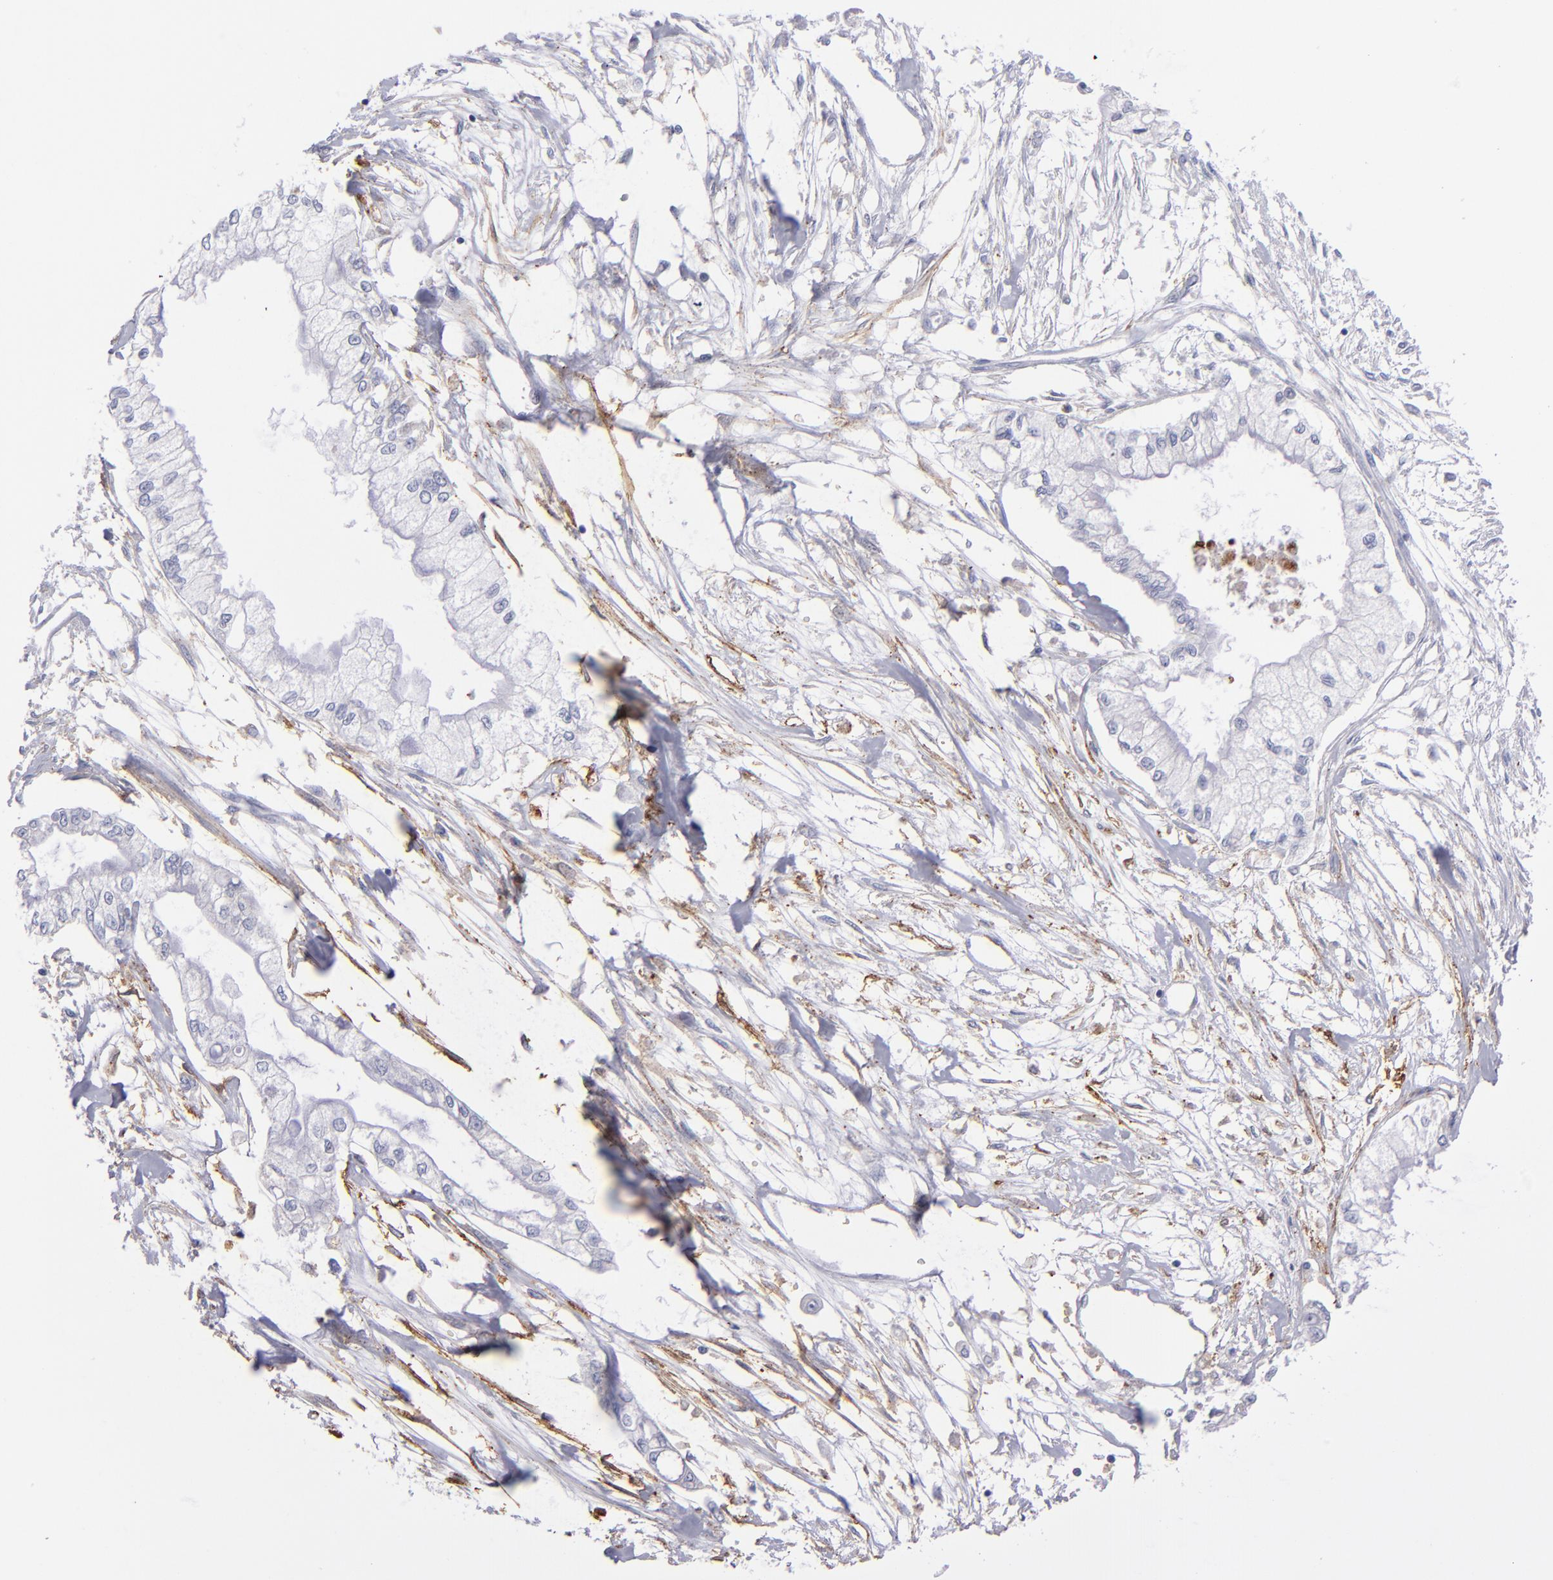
{"staining": {"intensity": "negative", "quantity": "none", "location": "none"}, "tissue": "pancreatic cancer", "cell_type": "Tumor cells", "image_type": "cancer", "snomed": [{"axis": "morphology", "description": "Adenocarcinoma, NOS"}, {"axis": "topography", "description": "Pancreas"}], "caption": "An image of human pancreatic cancer is negative for staining in tumor cells. Nuclei are stained in blue.", "gene": "MFGE8", "patient": {"sex": "male", "age": 79}}